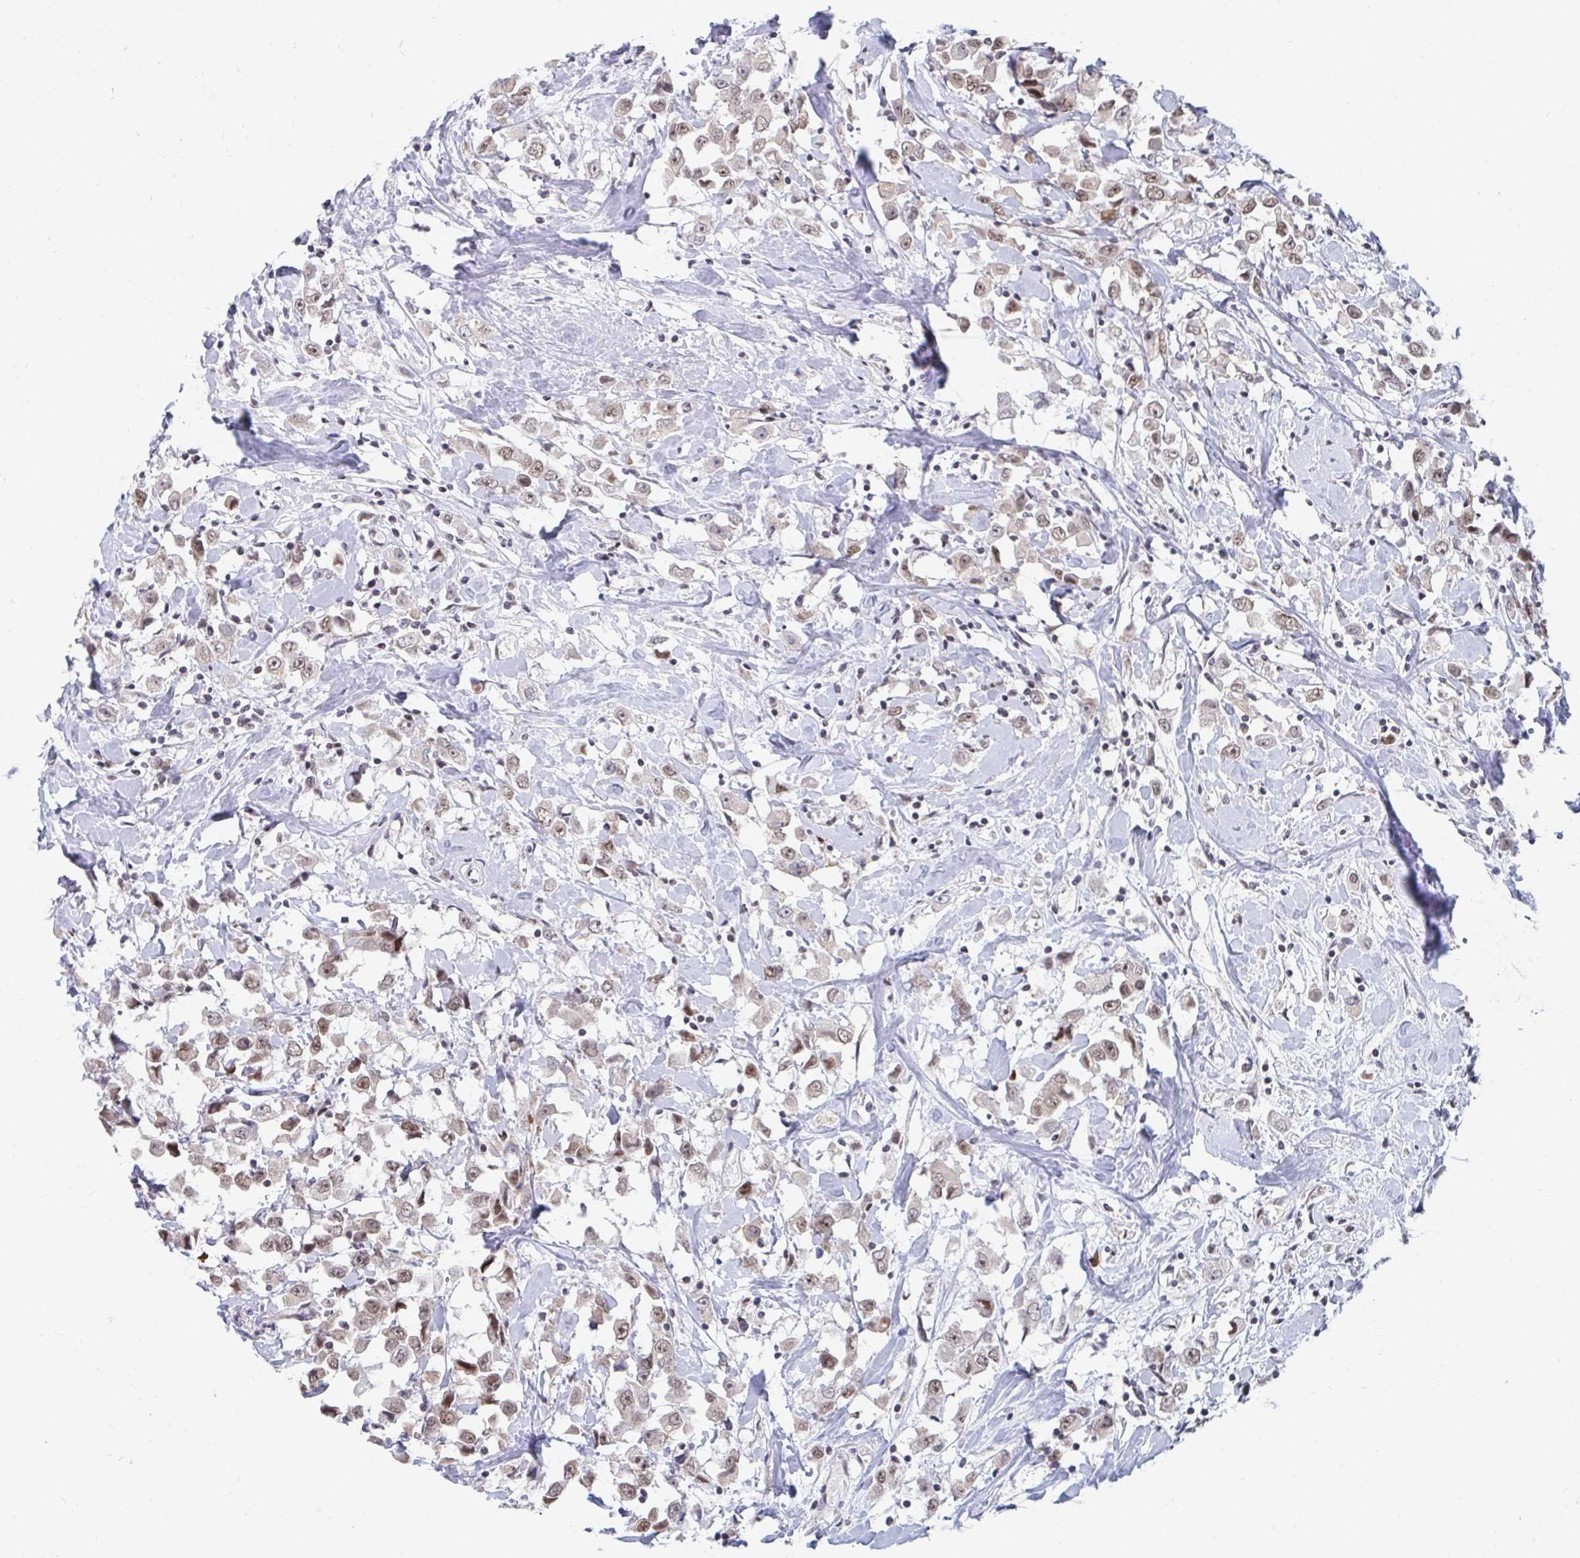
{"staining": {"intensity": "weak", "quantity": ">75%", "location": "nuclear"}, "tissue": "breast cancer", "cell_type": "Tumor cells", "image_type": "cancer", "snomed": [{"axis": "morphology", "description": "Duct carcinoma"}, {"axis": "topography", "description": "Breast"}], "caption": "IHC of breast cancer demonstrates low levels of weak nuclear expression in about >75% of tumor cells. (IHC, brightfield microscopy, high magnification).", "gene": "TRIP12", "patient": {"sex": "female", "age": 61}}